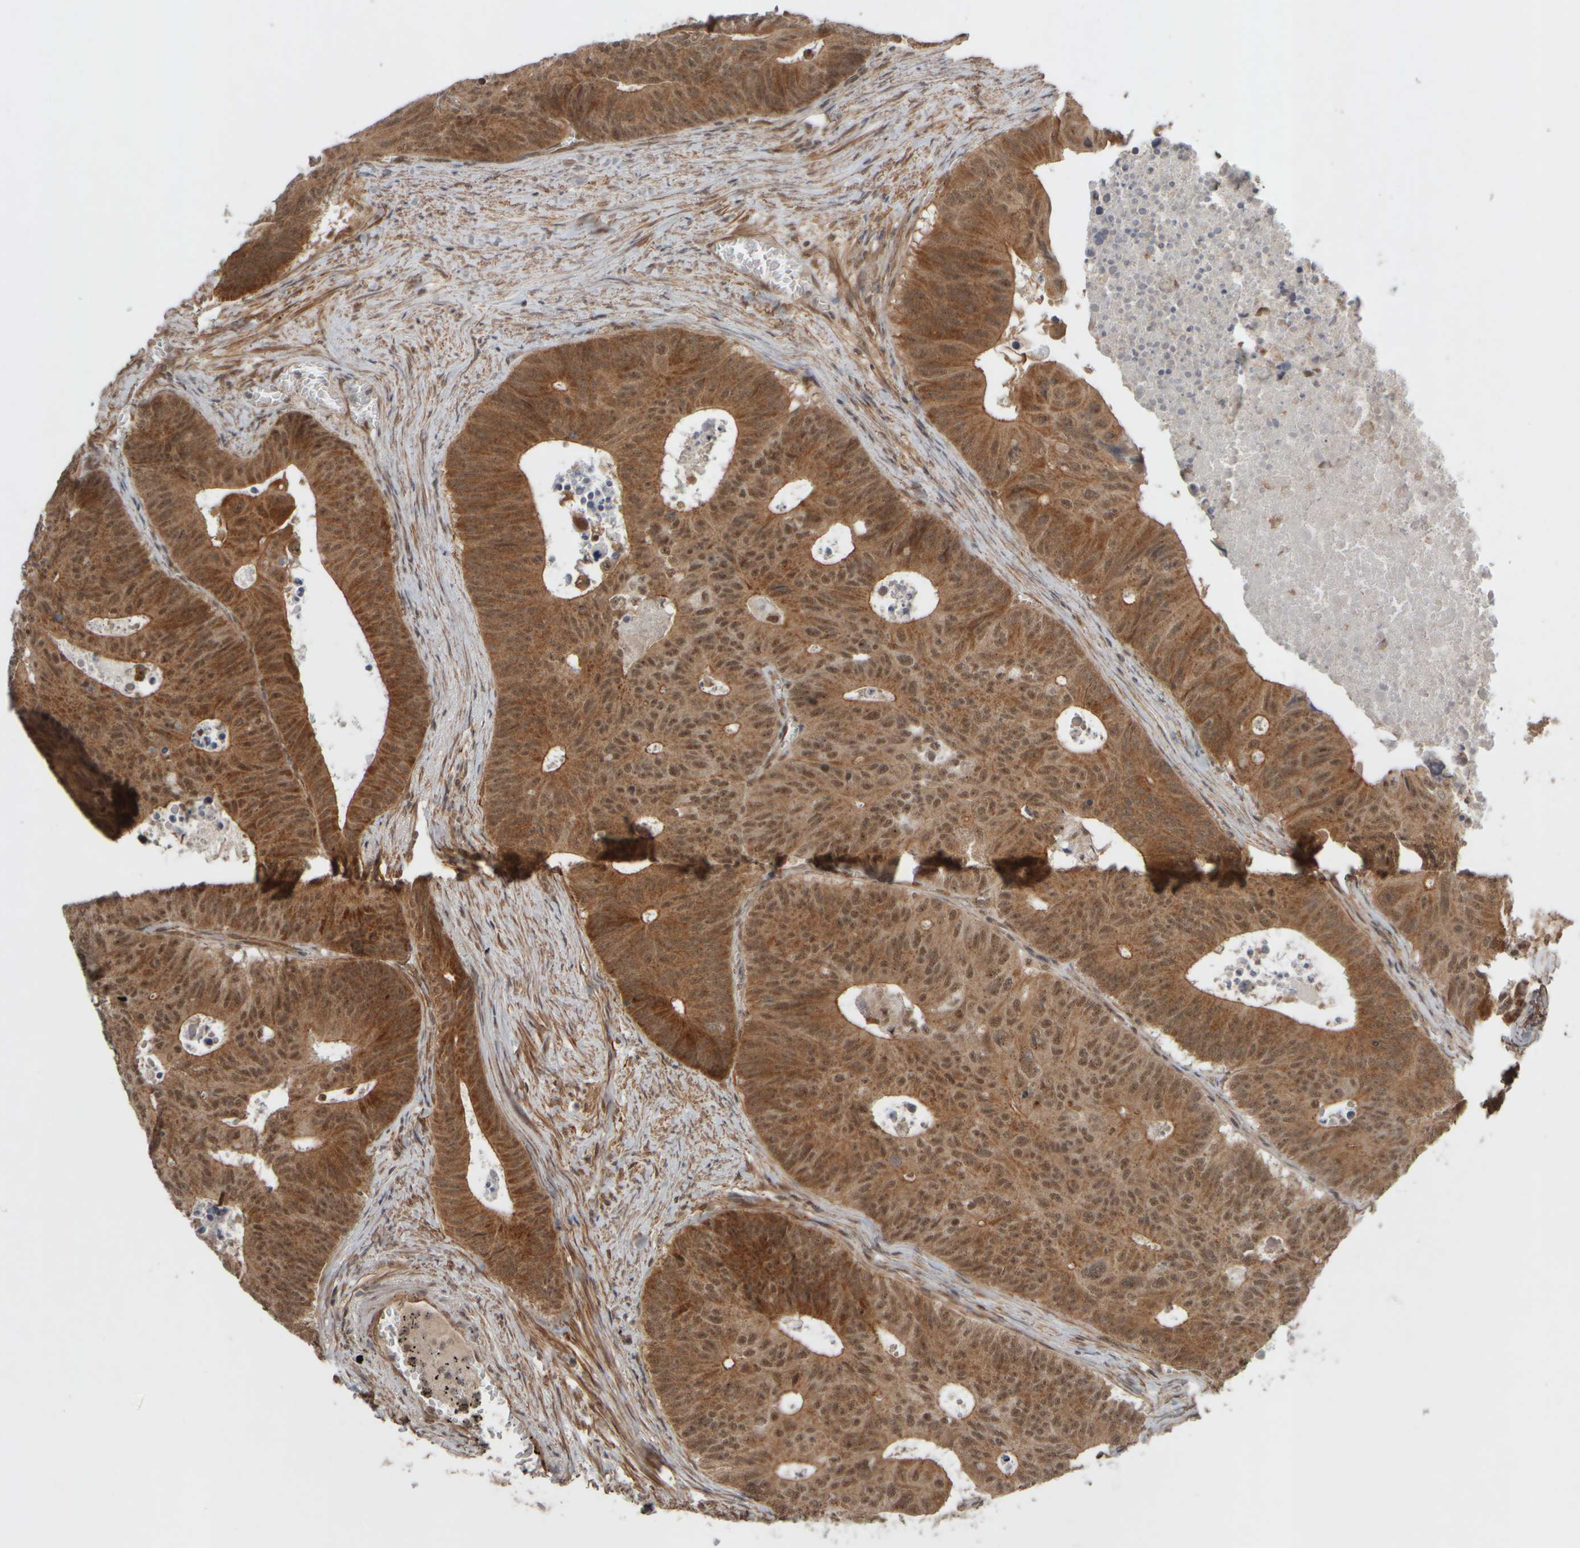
{"staining": {"intensity": "moderate", "quantity": ">75%", "location": "cytoplasmic/membranous,nuclear"}, "tissue": "colorectal cancer", "cell_type": "Tumor cells", "image_type": "cancer", "snomed": [{"axis": "morphology", "description": "Adenocarcinoma, NOS"}, {"axis": "topography", "description": "Colon"}], "caption": "Immunohistochemistry (DAB) staining of adenocarcinoma (colorectal) exhibits moderate cytoplasmic/membranous and nuclear protein expression in approximately >75% of tumor cells.", "gene": "SYNRG", "patient": {"sex": "male", "age": 87}}